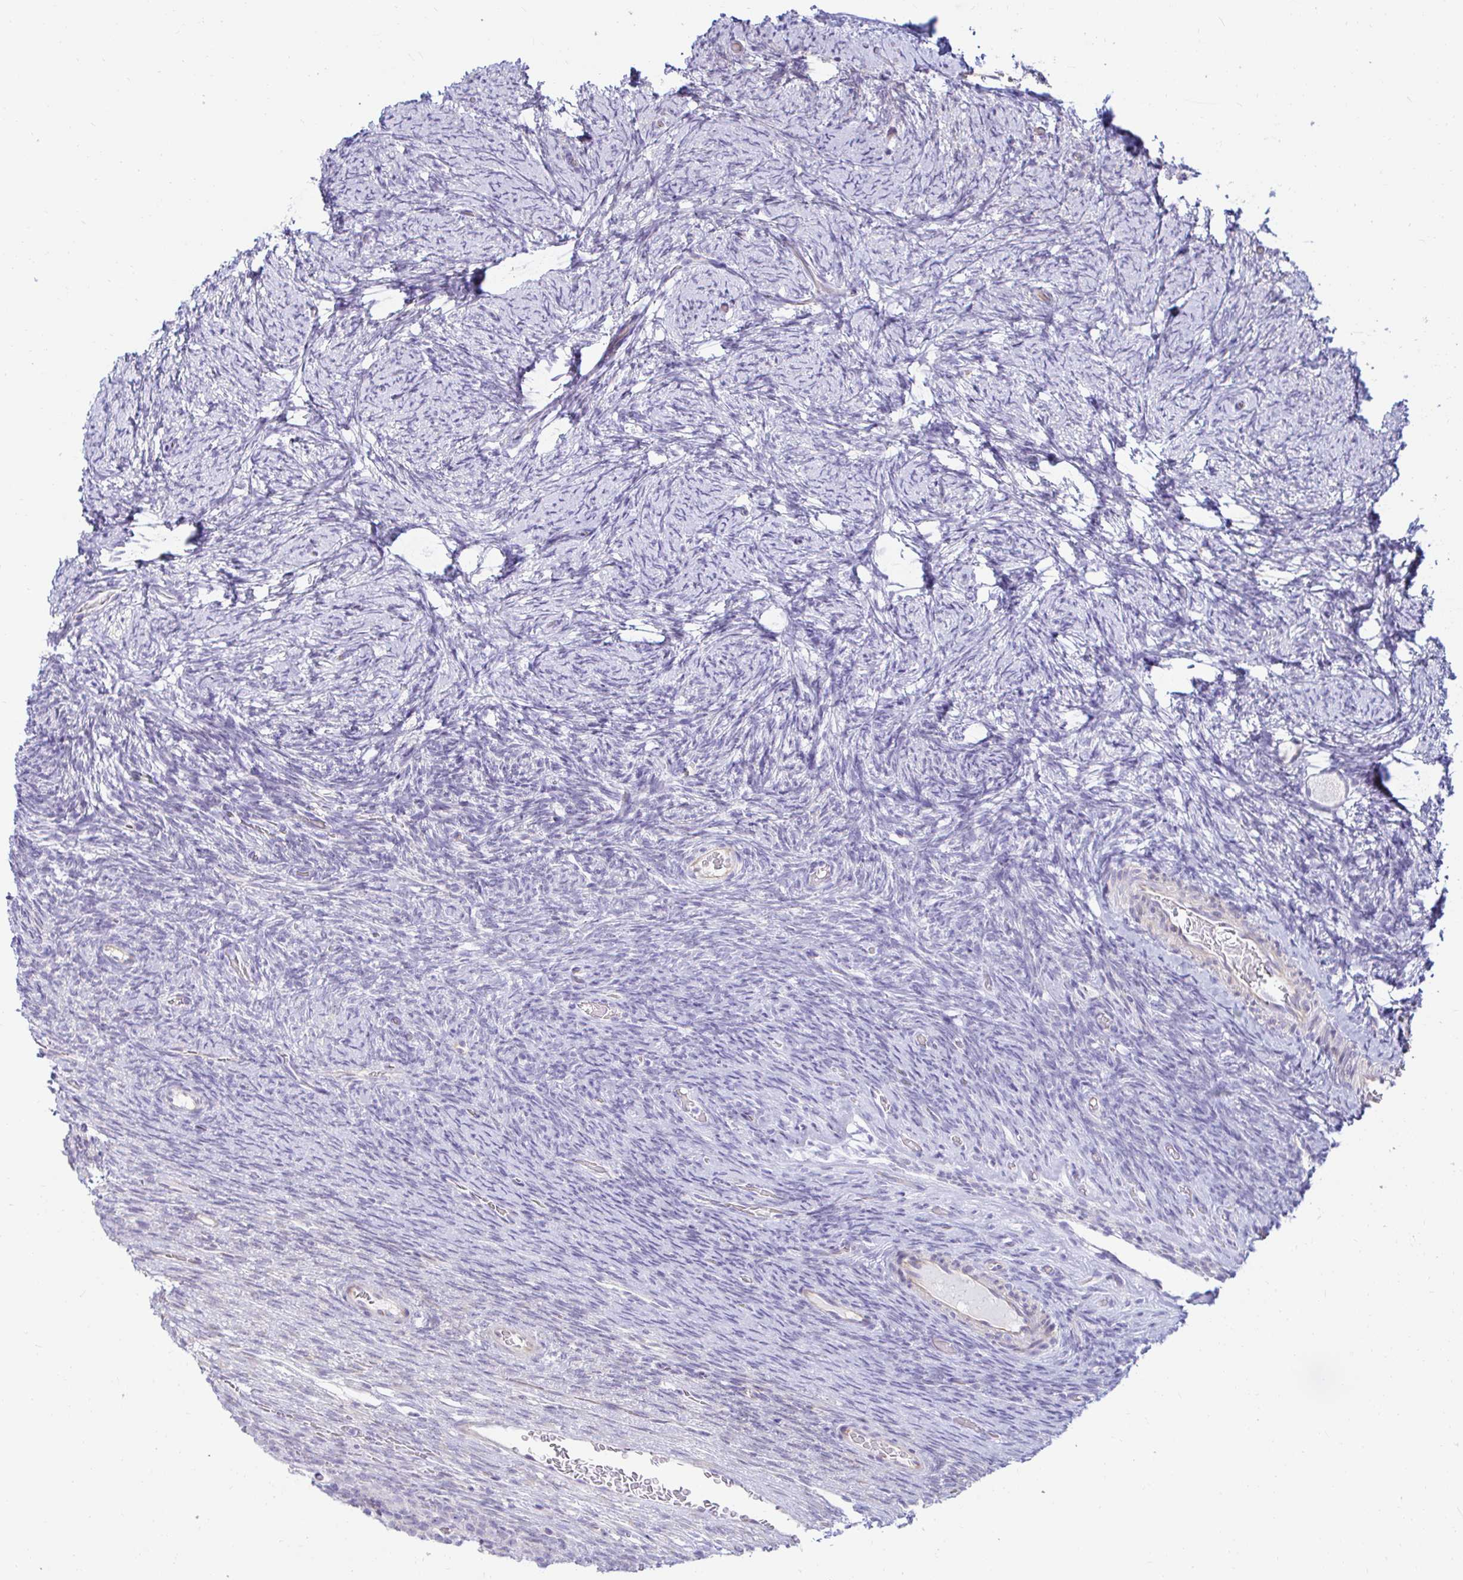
{"staining": {"intensity": "negative", "quantity": "none", "location": "none"}, "tissue": "ovary", "cell_type": "Ovarian stroma cells", "image_type": "normal", "snomed": [{"axis": "morphology", "description": "Normal tissue, NOS"}, {"axis": "topography", "description": "Ovary"}], "caption": "Immunohistochemistry (IHC) histopathology image of benign ovary: human ovary stained with DAB shows no significant protein staining in ovarian stroma cells. (DAB (3,3'-diaminobenzidine) immunohistochemistry with hematoxylin counter stain).", "gene": "CAPSL", "patient": {"sex": "female", "age": 34}}